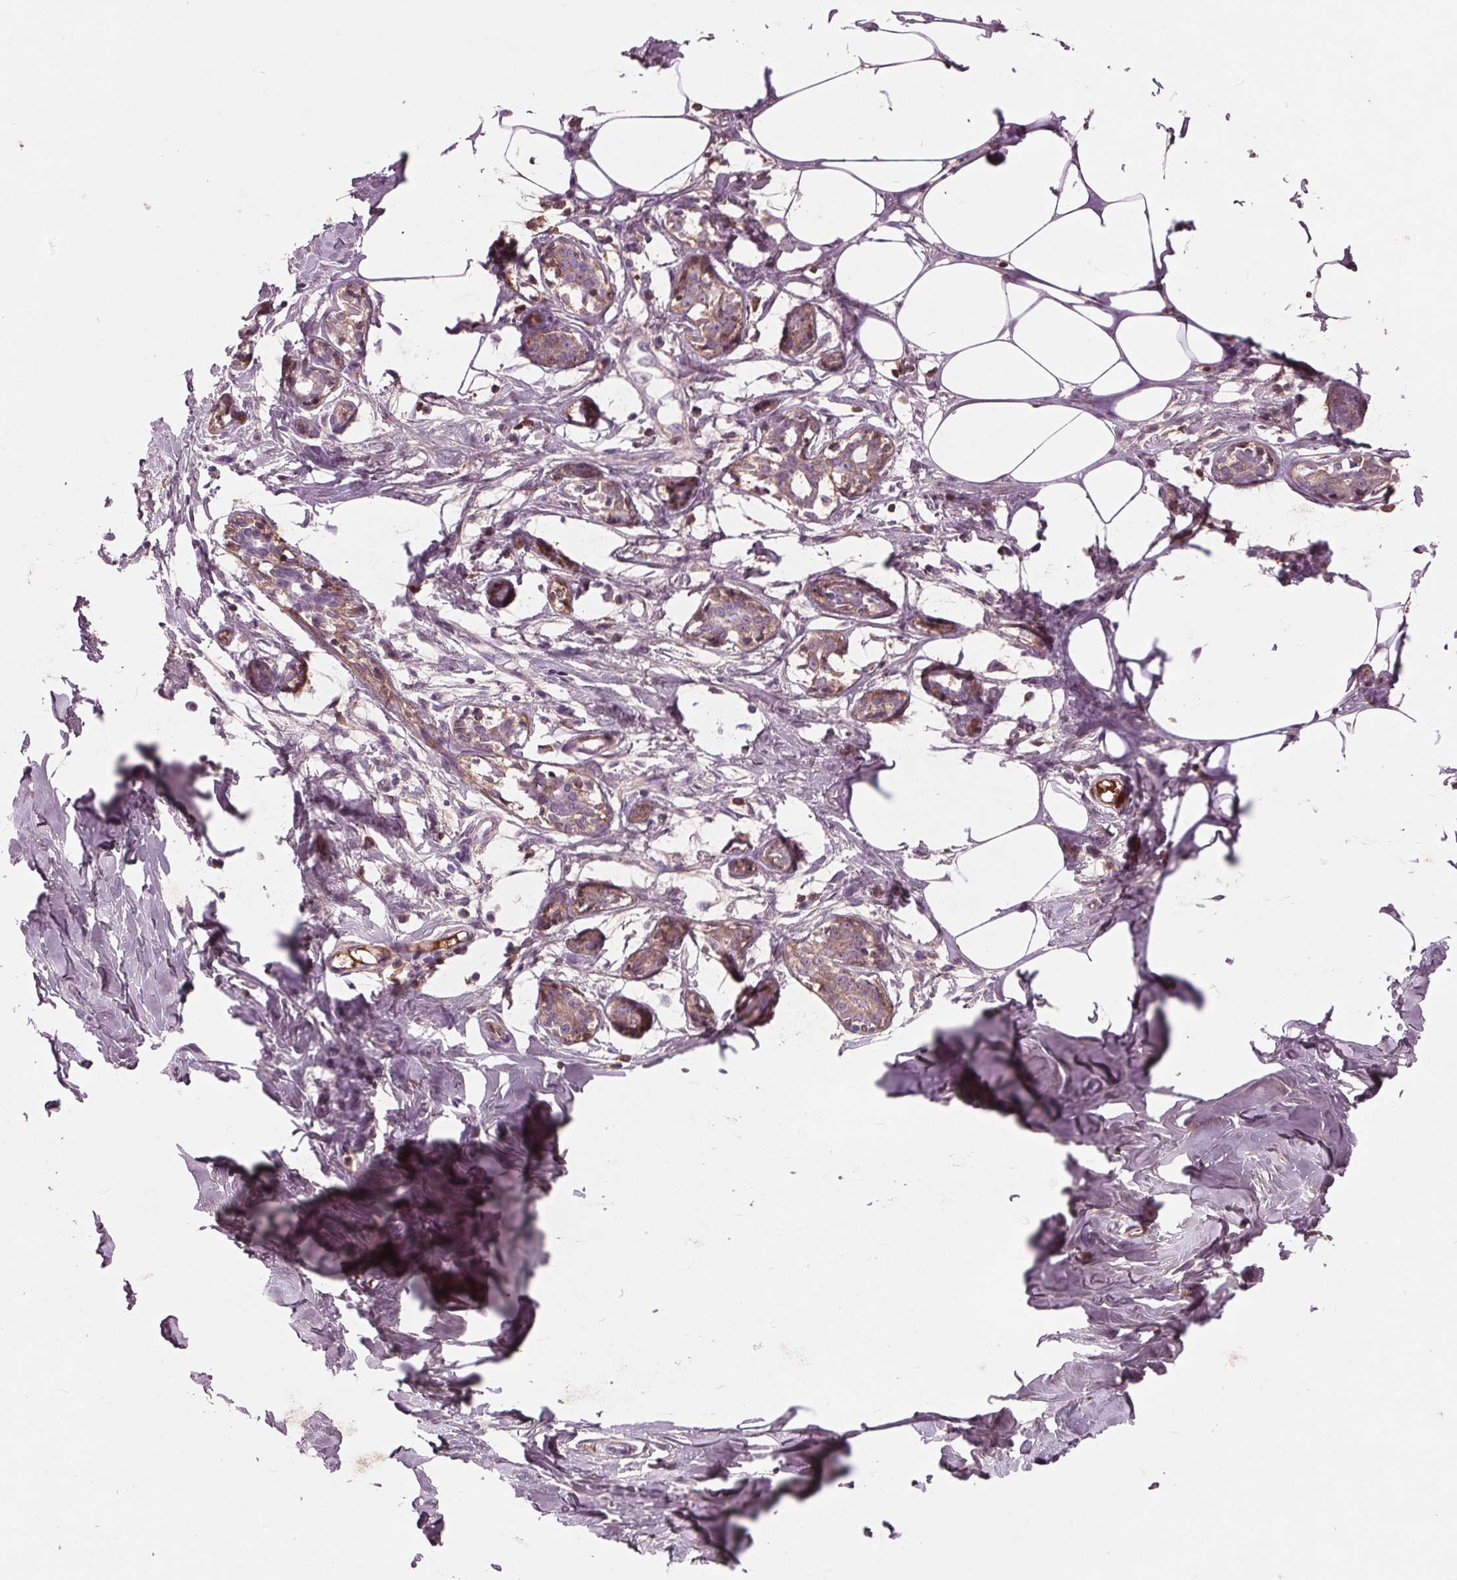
{"staining": {"intensity": "negative", "quantity": "none", "location": "none"}, "tissue": "breast", "cell_type": "Adipocytes", "image_type": "normal", "snomed": [{"axis": "morphology", "description": "Normal tissue, NOS"}, {"axis": "topography", "description": "Breast"}], "caption": "Immunohistochemistry (IHC) micrograph of normal human breast stained for a protein (brown), which demonstrates no staining in adipocytes.", "gene": "C6", "patient": {"sex": "female", "age": 27}}